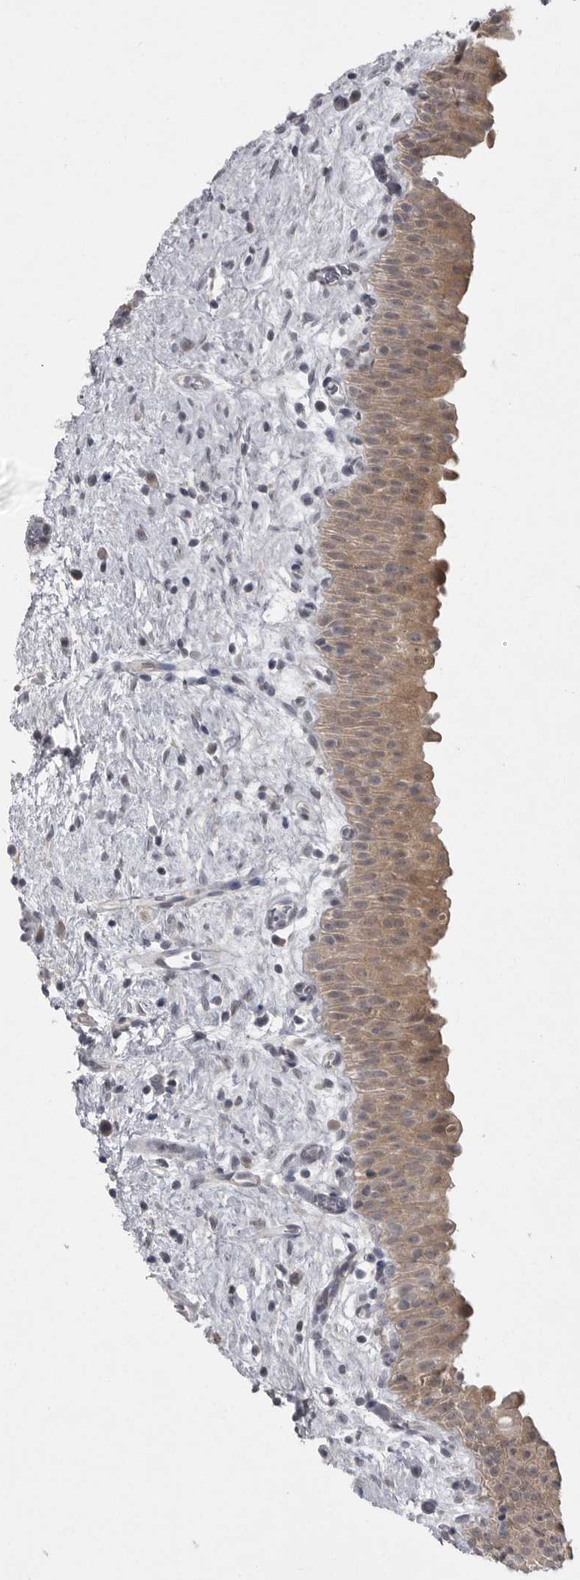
{"staining": {"intensity": "moderate", "quantity": ">75%", "location": "cytoplasmic/membranous"}, "tissue": "urinary bladder", "cell_type": "Urothelial cells", "image_type": "normal", "snomed": [{"axis": "morphology", "description": "Normal tissue, NOS"}, {"axis": "topography", "description": "Urinary bladder"}], "caption": "Protein analysis of unremarkable urinary bladder exhibits moderate cytoplasmic/membranous staining in approximately >75% of urothelial cells.", "gene": "PHF13", "patient": {"sex": "male", "age": 82}}